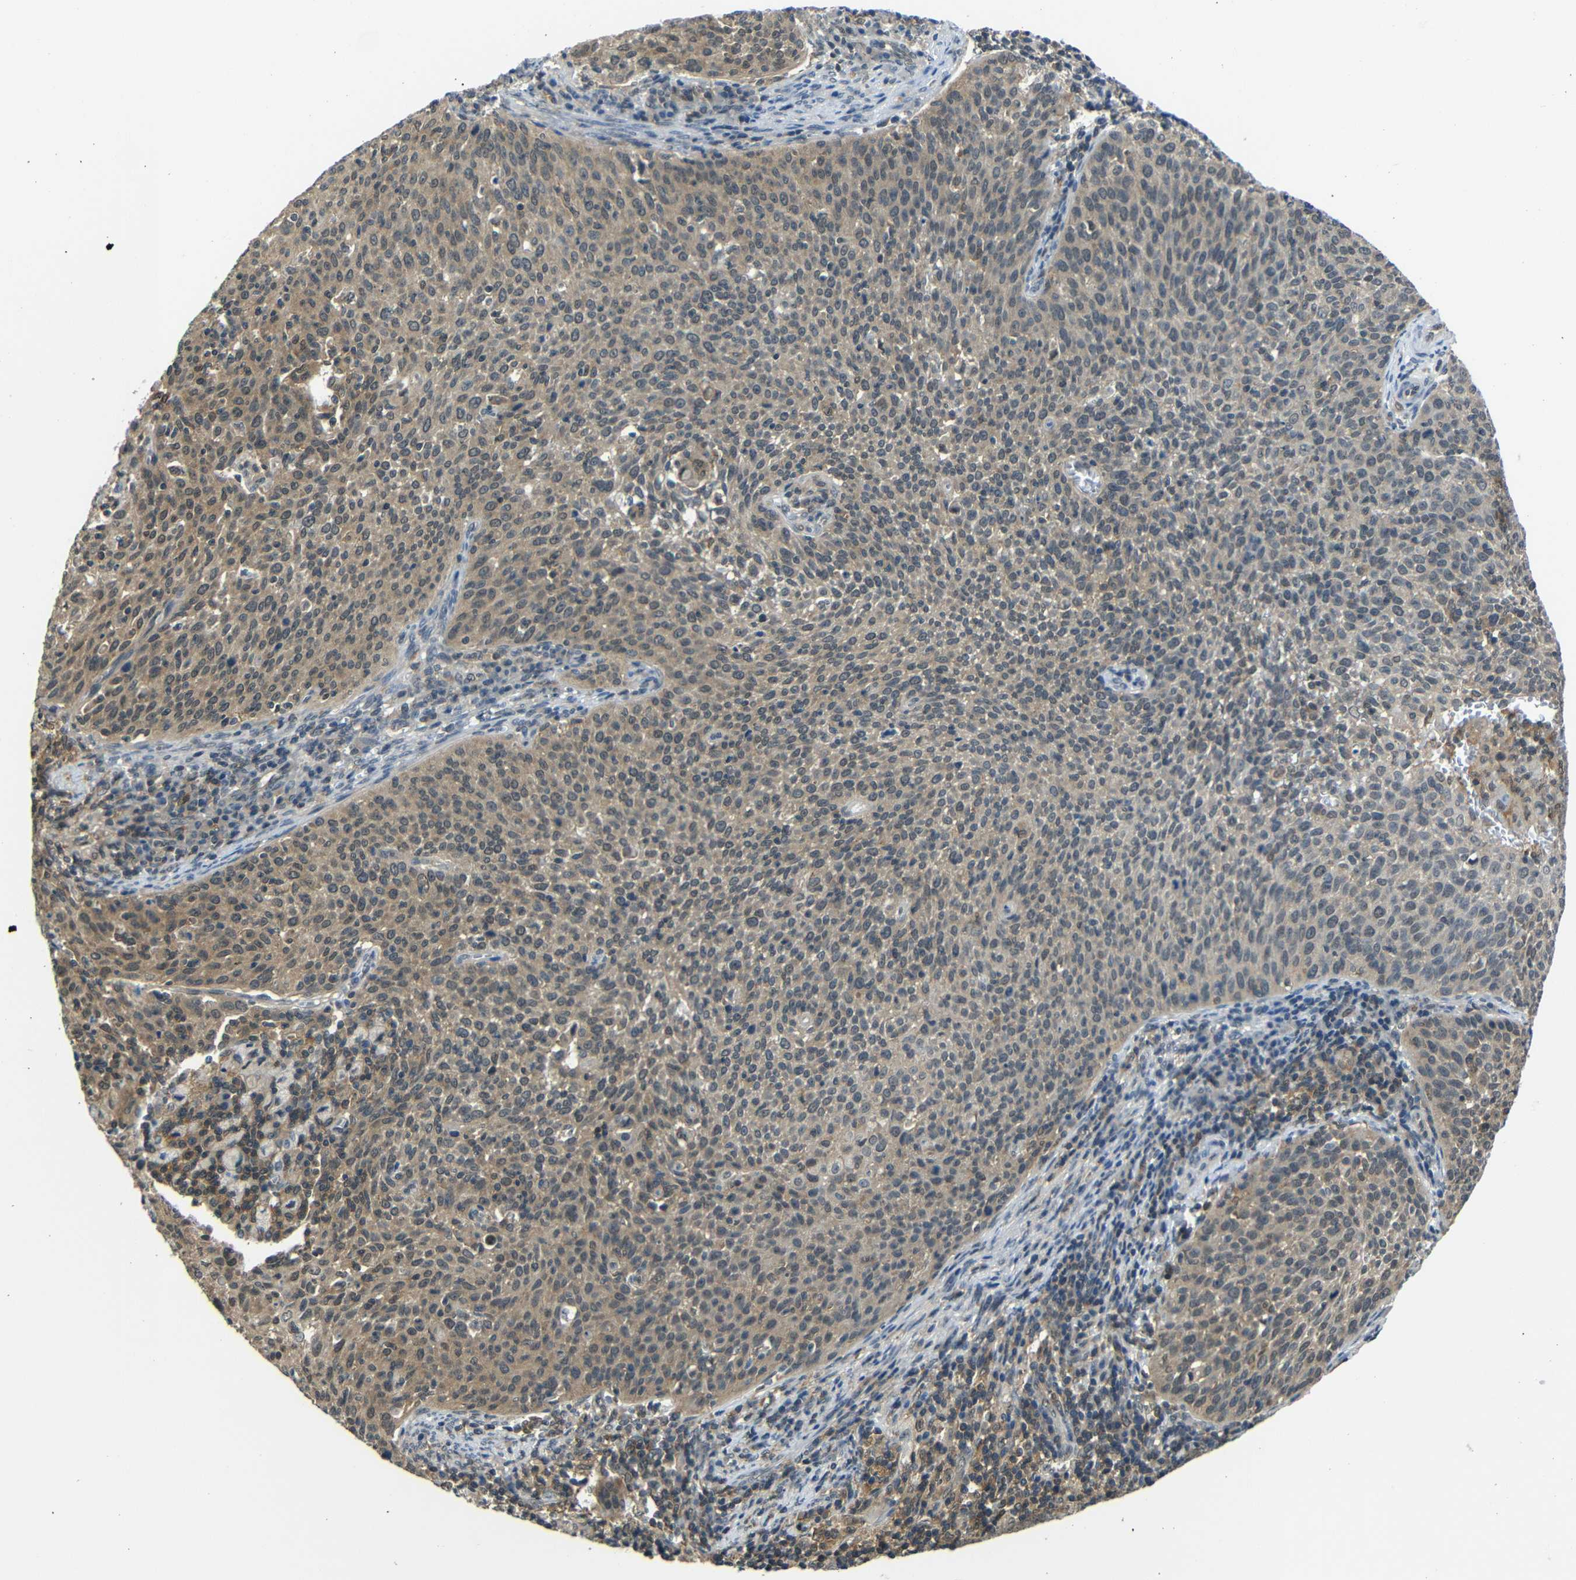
{"staining": {"intensity": "moderate", "quantity": "25%-75%", "location": "cytoplasmic/membranous"}, "tissue": "cervical cancer", "cell_type": "Tumor cells", "image_type": "cancer", "snomed": [{"axis": "morphology", "description": "Squamous cell carcinoma, NOS"}, {"axis": "topography", "description": "Cervix"}], "caption": "Tumor cells display medium levels of moderate cytoplasmic/membranous staining in about 25%-75% of cells in human squamous cell carcinoma (cervical). (DAB = brown stain, brightfield microscopy at high magnification).", "gene": "UBXN1", "patient": {"sex": "female", "age": 38}}